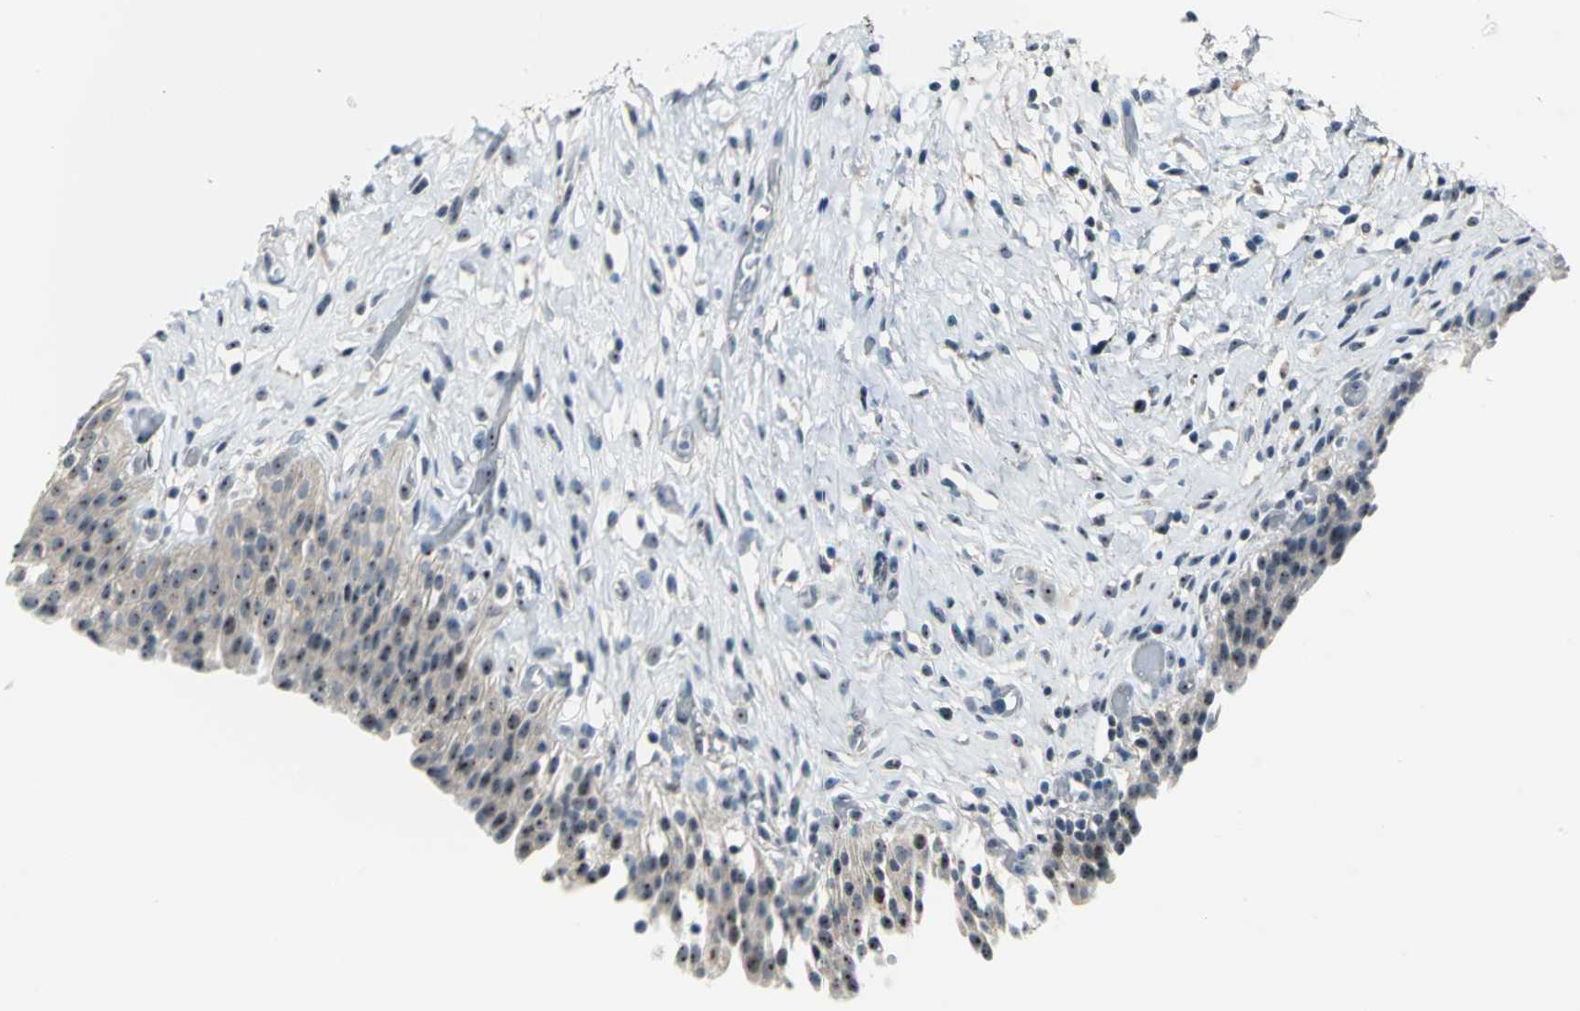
{"staining": {"intensity": "strong", "quantity": ">75%", "location": "nuclear"}, "tissue": "urinary bladder", "cell_type": "Urothelial cells", "image_type": "normal", "snomed": [{"axis": "morphology", "description": "Normal tissue, NOS"}, {"axis": "topography", "description": "Urinary bladder"}], "caption": "Urinary bladder stained with DAB (3,3'-diaminobenzidine) IHC exhibits high levels of strong nuclear expression in about >75% of urothelial cells.", "gene": "MYBBP1A", "patient": {"sex": "male", "age": 51}}